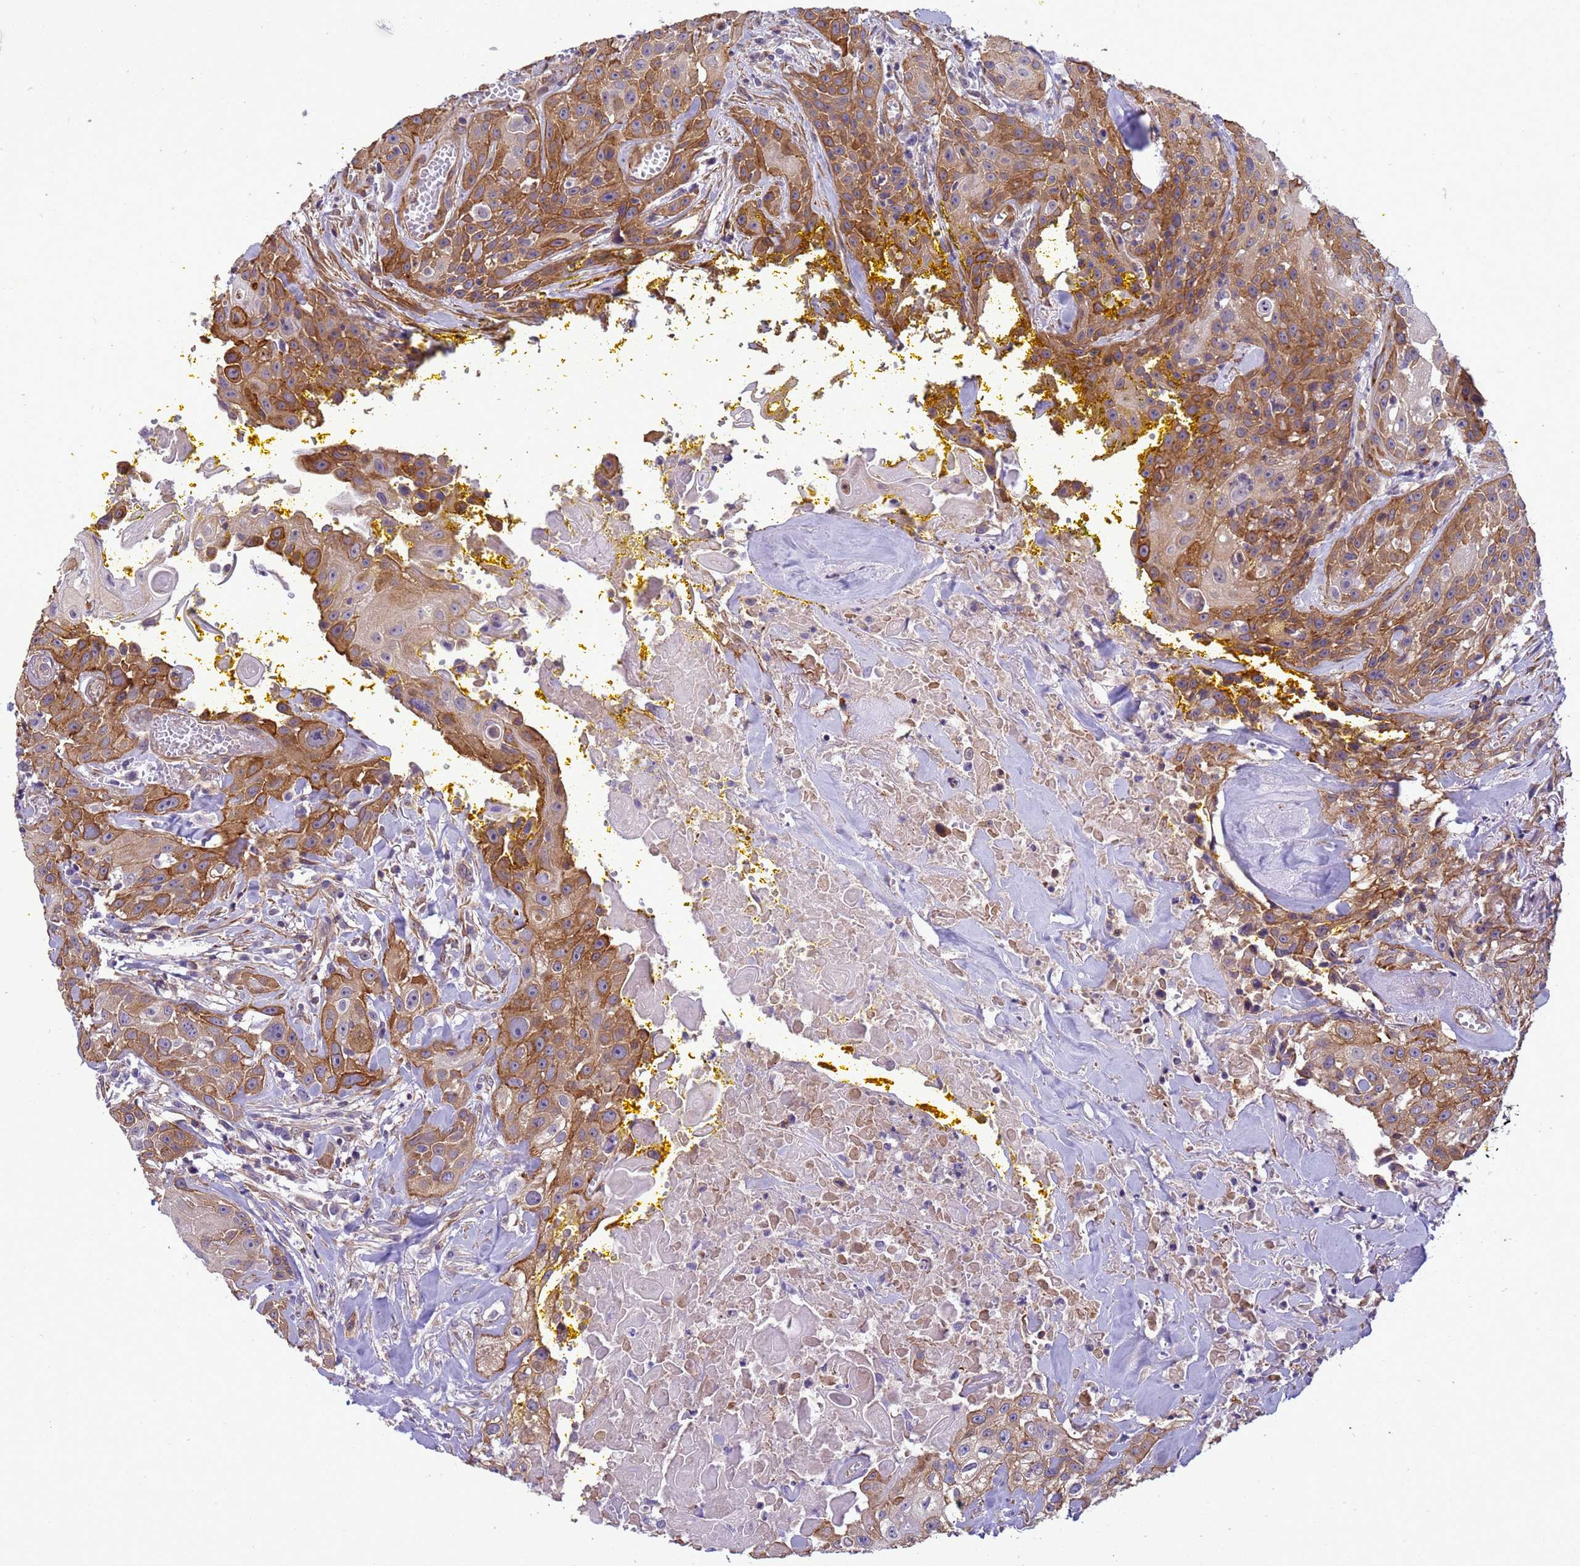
{"staining": {"intensity": "moderate", "quantity": "25%-75%", "location": "cytoplasmic/membranous"}, "tissue": "head and neck cancer", "cell_type": "Tumor cells", "image_type": "cancer", "snomed": [{"axis": "morphology", "description": "Squamous cell carcinoma, NOS"}, {"axis": "topography", "description": "Oral tissue"}, {"axis": "topography", "description": "Head-Neck"}], "caption": "High-power microscopy captured an immunohistochemistry histopathology image of squamous cell carcinoma (head and neck), revealing moderate cytoplasmic/membranous staining in approximately 25%-75% of tumor cells. (DAB (3,3'-diaminobenzidine) = brown stain, brightfield microscopy at high magnification).", "gene": "ITGB4", "patient": {"sex": "female", "age": 82}}